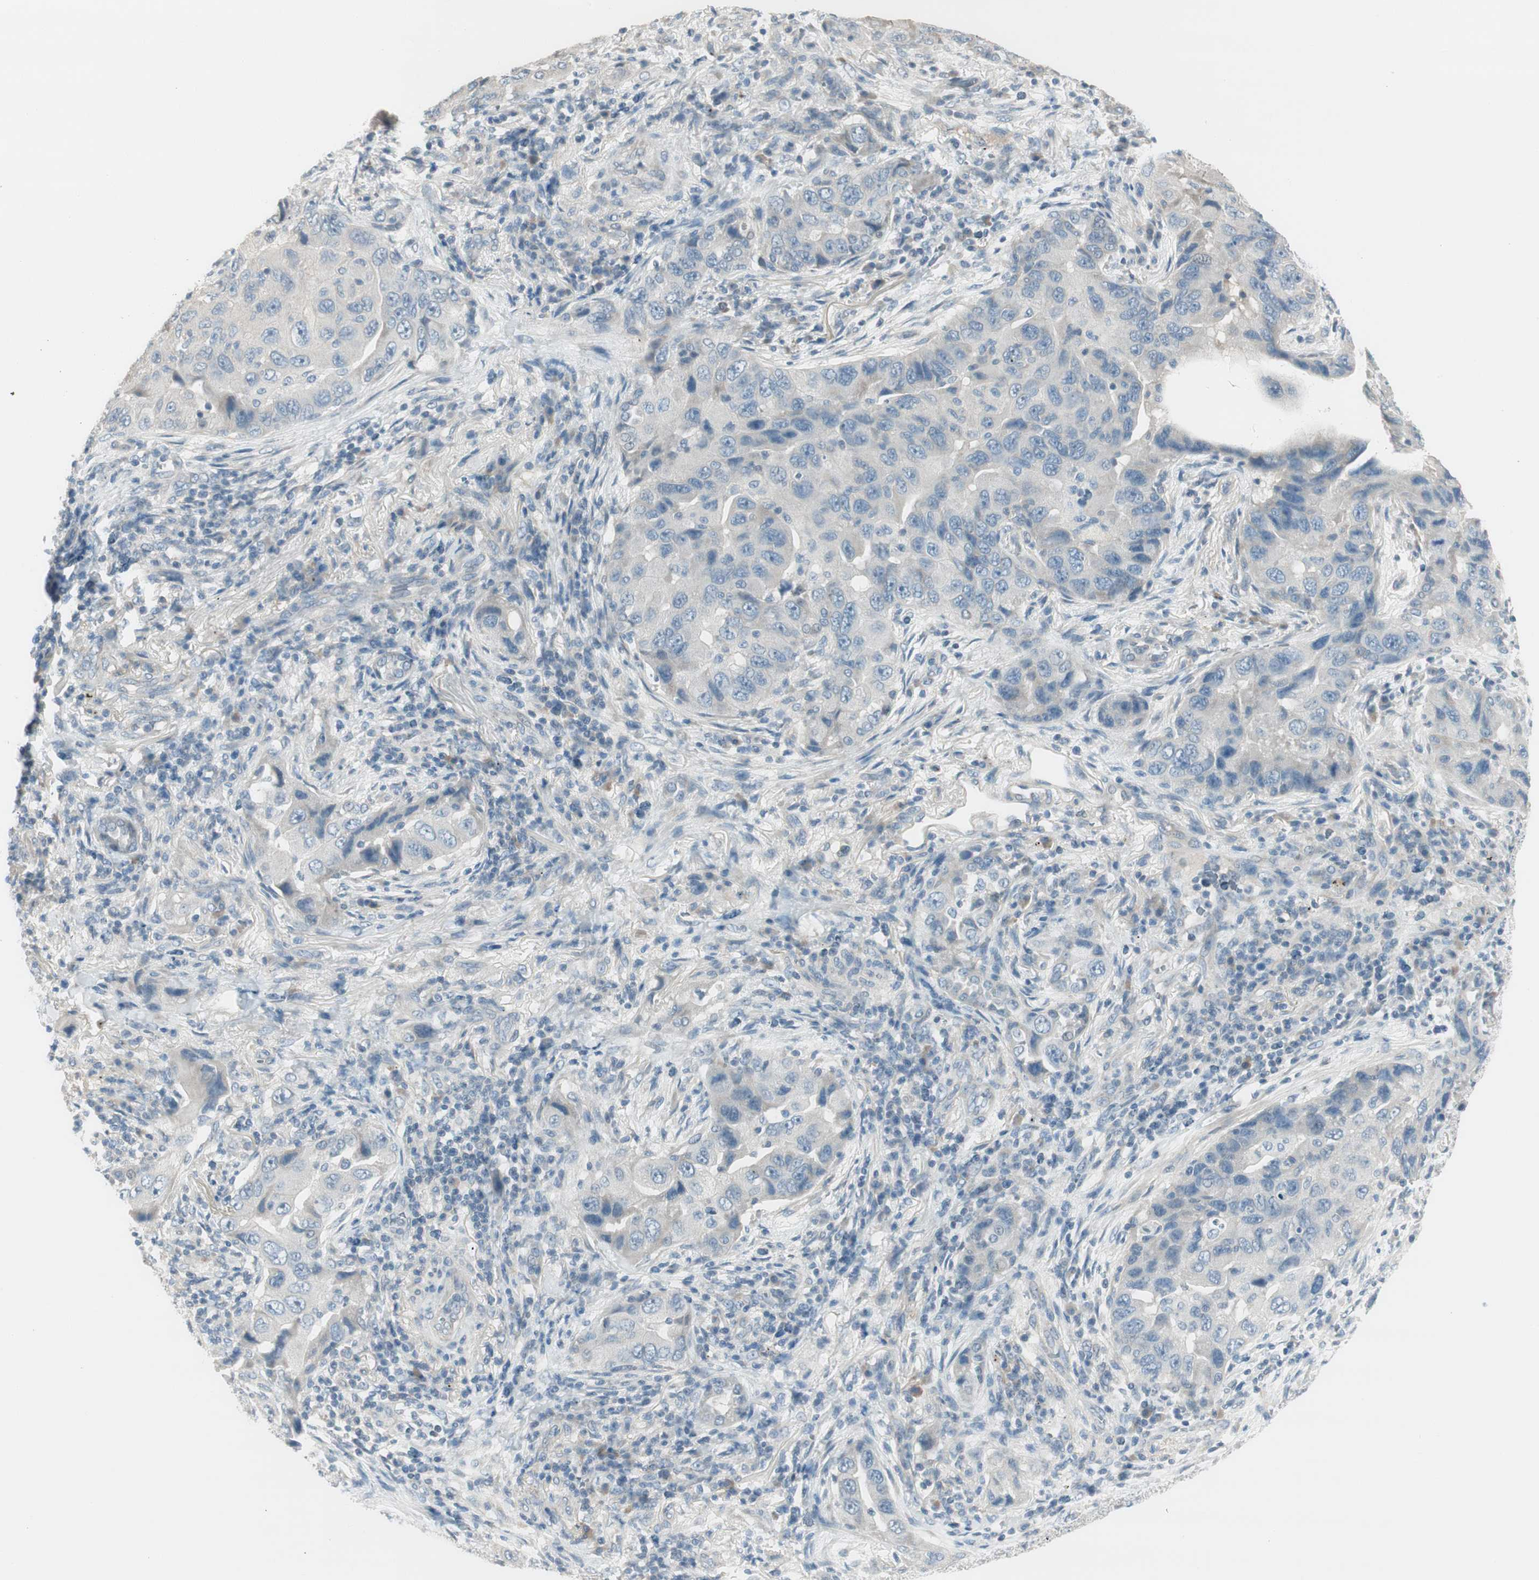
{"staining": {"intensity": "weak", "quantity": "<25%", "location": "cytoplasmic/membranous"}, "tissue": "lung cancer", "cell_type": "Tumor cells", "image_type": "cancer", "snomed": [{"axis": "morphology", "description": "Adenocarcinoma, NOS"}, {"axis": "topography", "description": "Lung"}], "caption": "The image shows no staining of tumor cells in lung cancer (adenocarcinoma).", "gene": "EVA1A", "patient": {"sex": "female", "age": 65}}